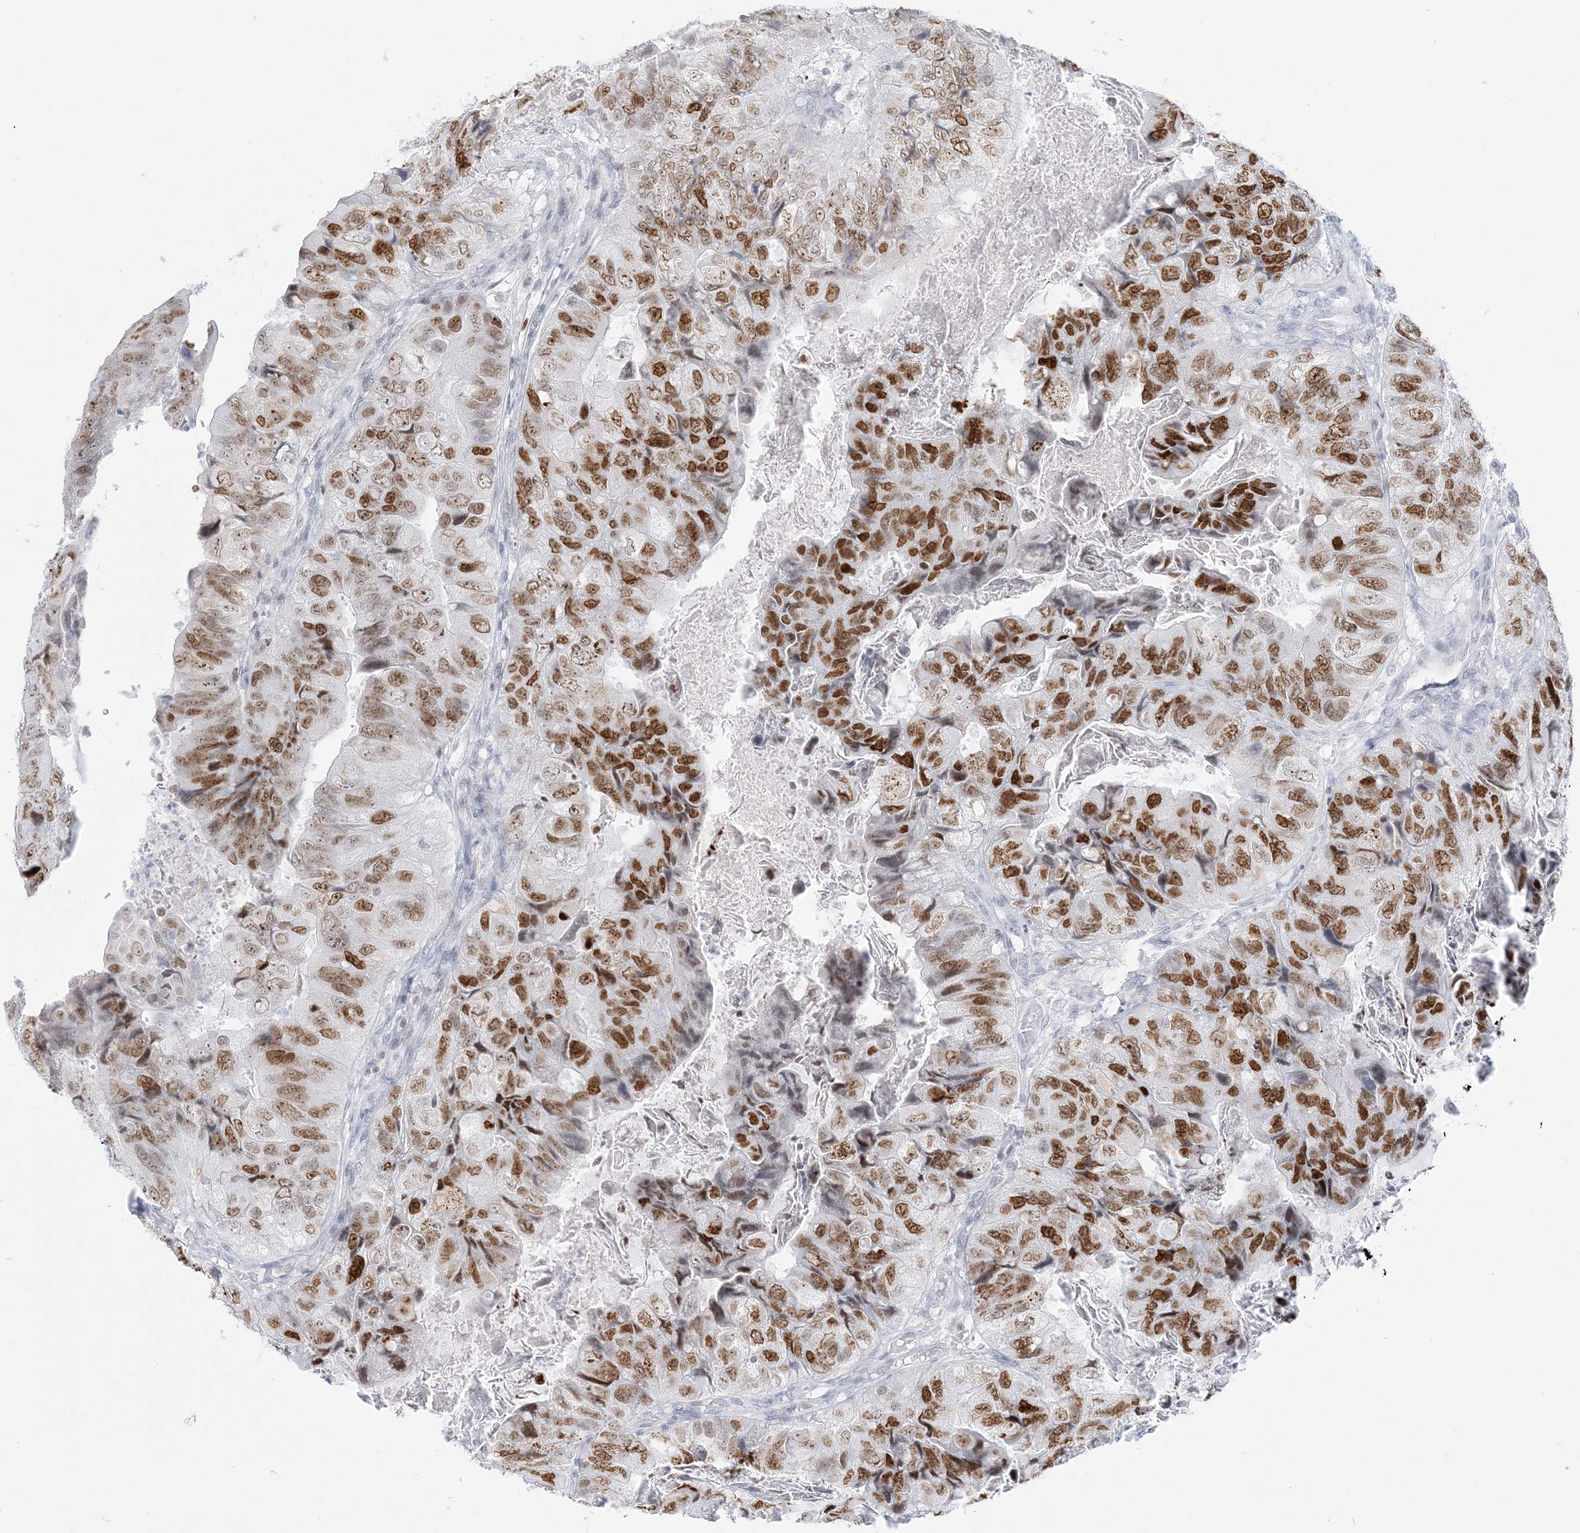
{"staining": {"intensity": "strong", "quantity": ">75%", "location": "nuclear"}, "tissue": "colorectal cancer", "cell_type": "Tumor cells", "image_type": "cancer", "snomed": [{"axis": "morphology", "description": "Adenocarcinoma, NOS"}, {"axis": "topography", "description": "Rectum"}], "caption": "DAB immunohistochemical staining of colorectal cancer reveals strong nuclear protein positivity in about >75% of tumor cells. Ihc stains the protein of interest in brown and the nuclei are stained blue.", "gene": "DDX21", "patient": {"sex": "male", "age": 63}}